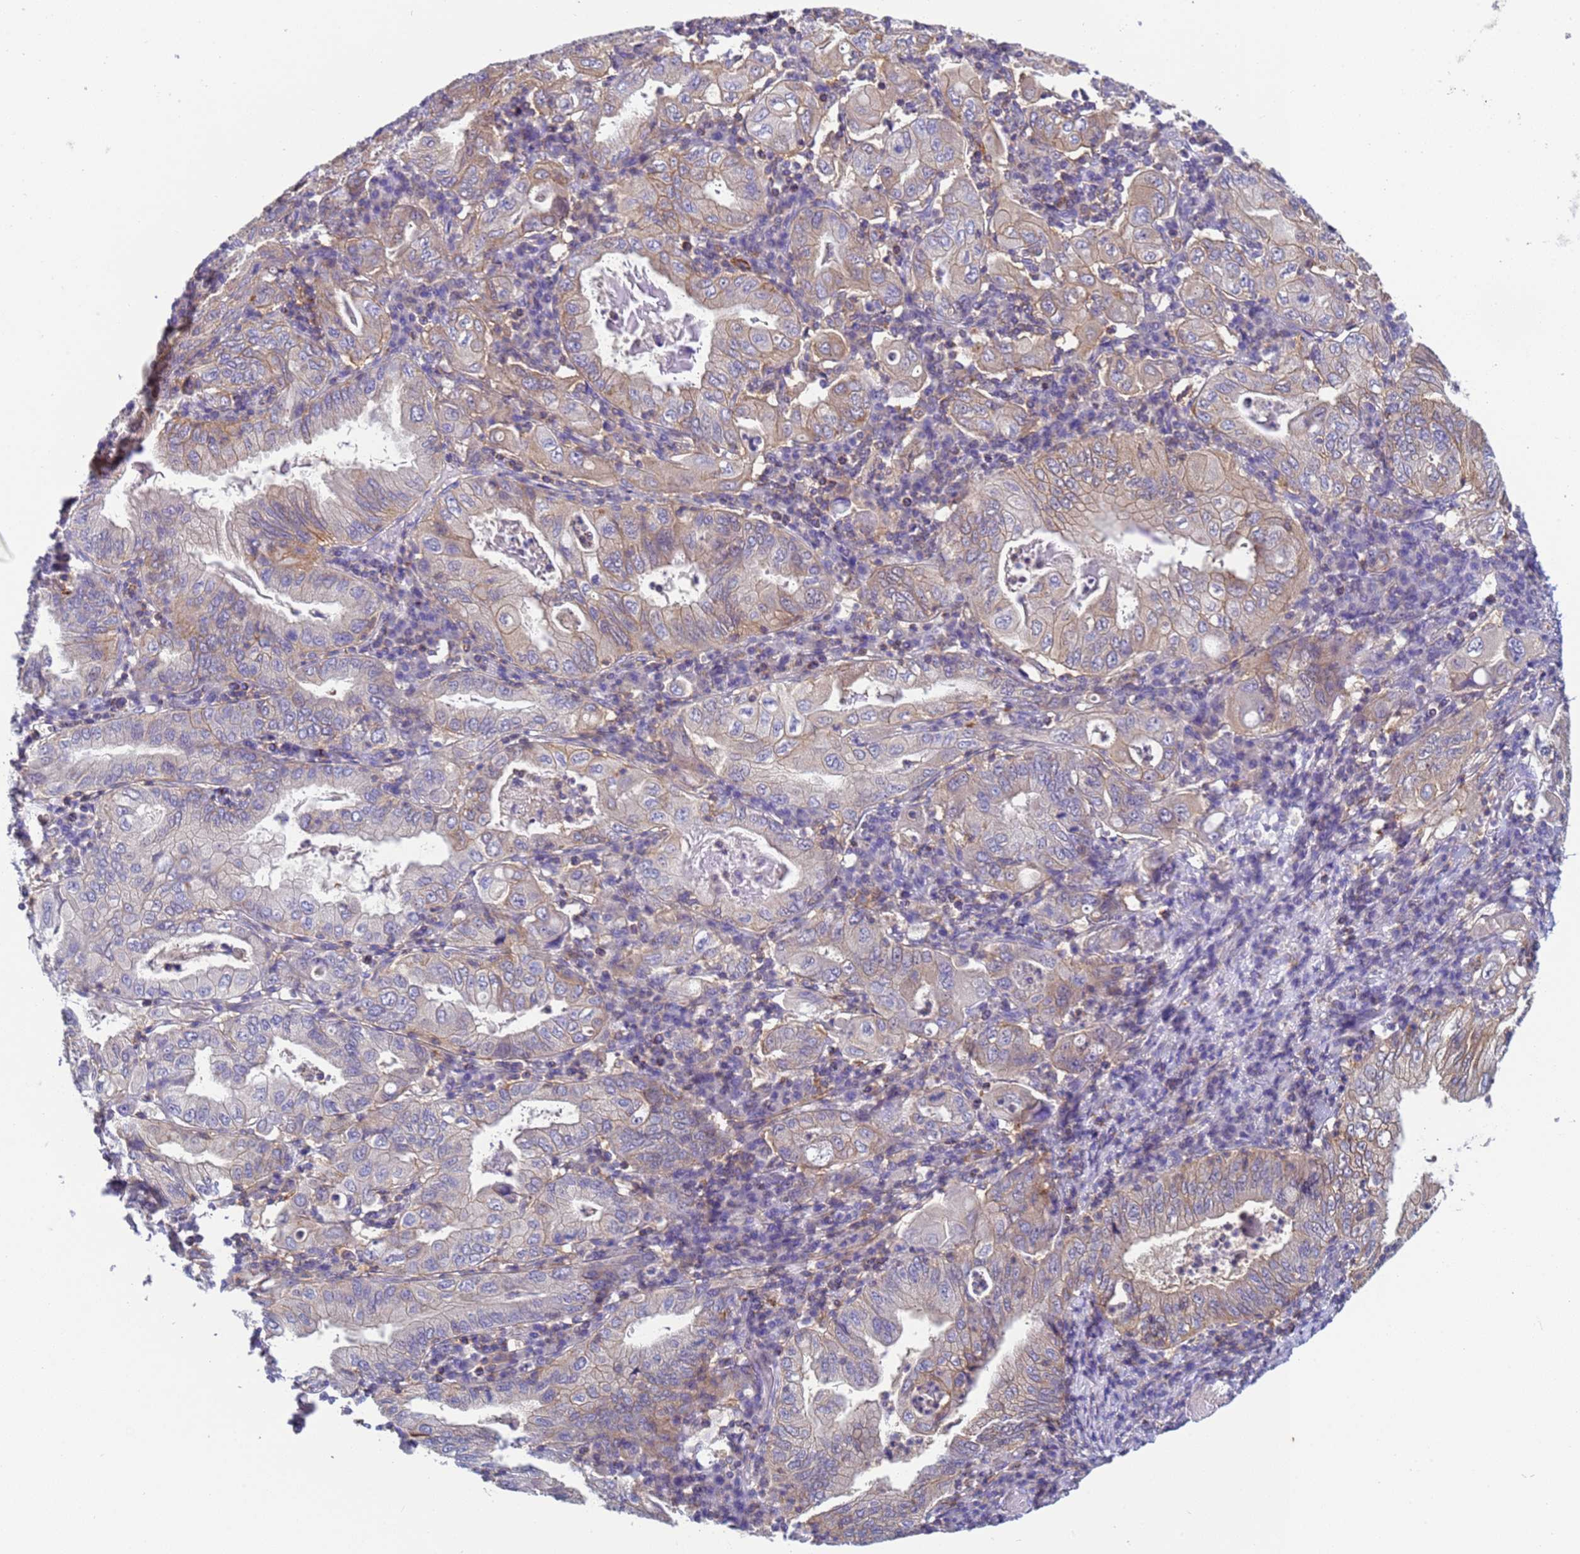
{"staining": {"intensity": "weak", "quantity": "<25%", "location": "cytoplasmic/membranous"}, "tissue": "stomach cancer", "cell_type": "Tumor cells", "image_type": "cancer", "snomed": [{"axis": "morphology", "description": "Normal tissue, NOS"}, {"axis": "morphology", "description": "Adenocarcinoma, NOS"}, {"axis": "topography", "description": "Esophagus"}, {"axis": "topography", "description": "Stomach, upper"}, {"axis": "topography", "description": "Peripheral nerve tissue"}], "caption": "IHC micrograph of stomach cancer (adenocarcinoma) stained for a protein (brown), which shows no expression in tumor cells.", "gene": "KLHL13", "patient": {"sex": "male", "age": 62}}